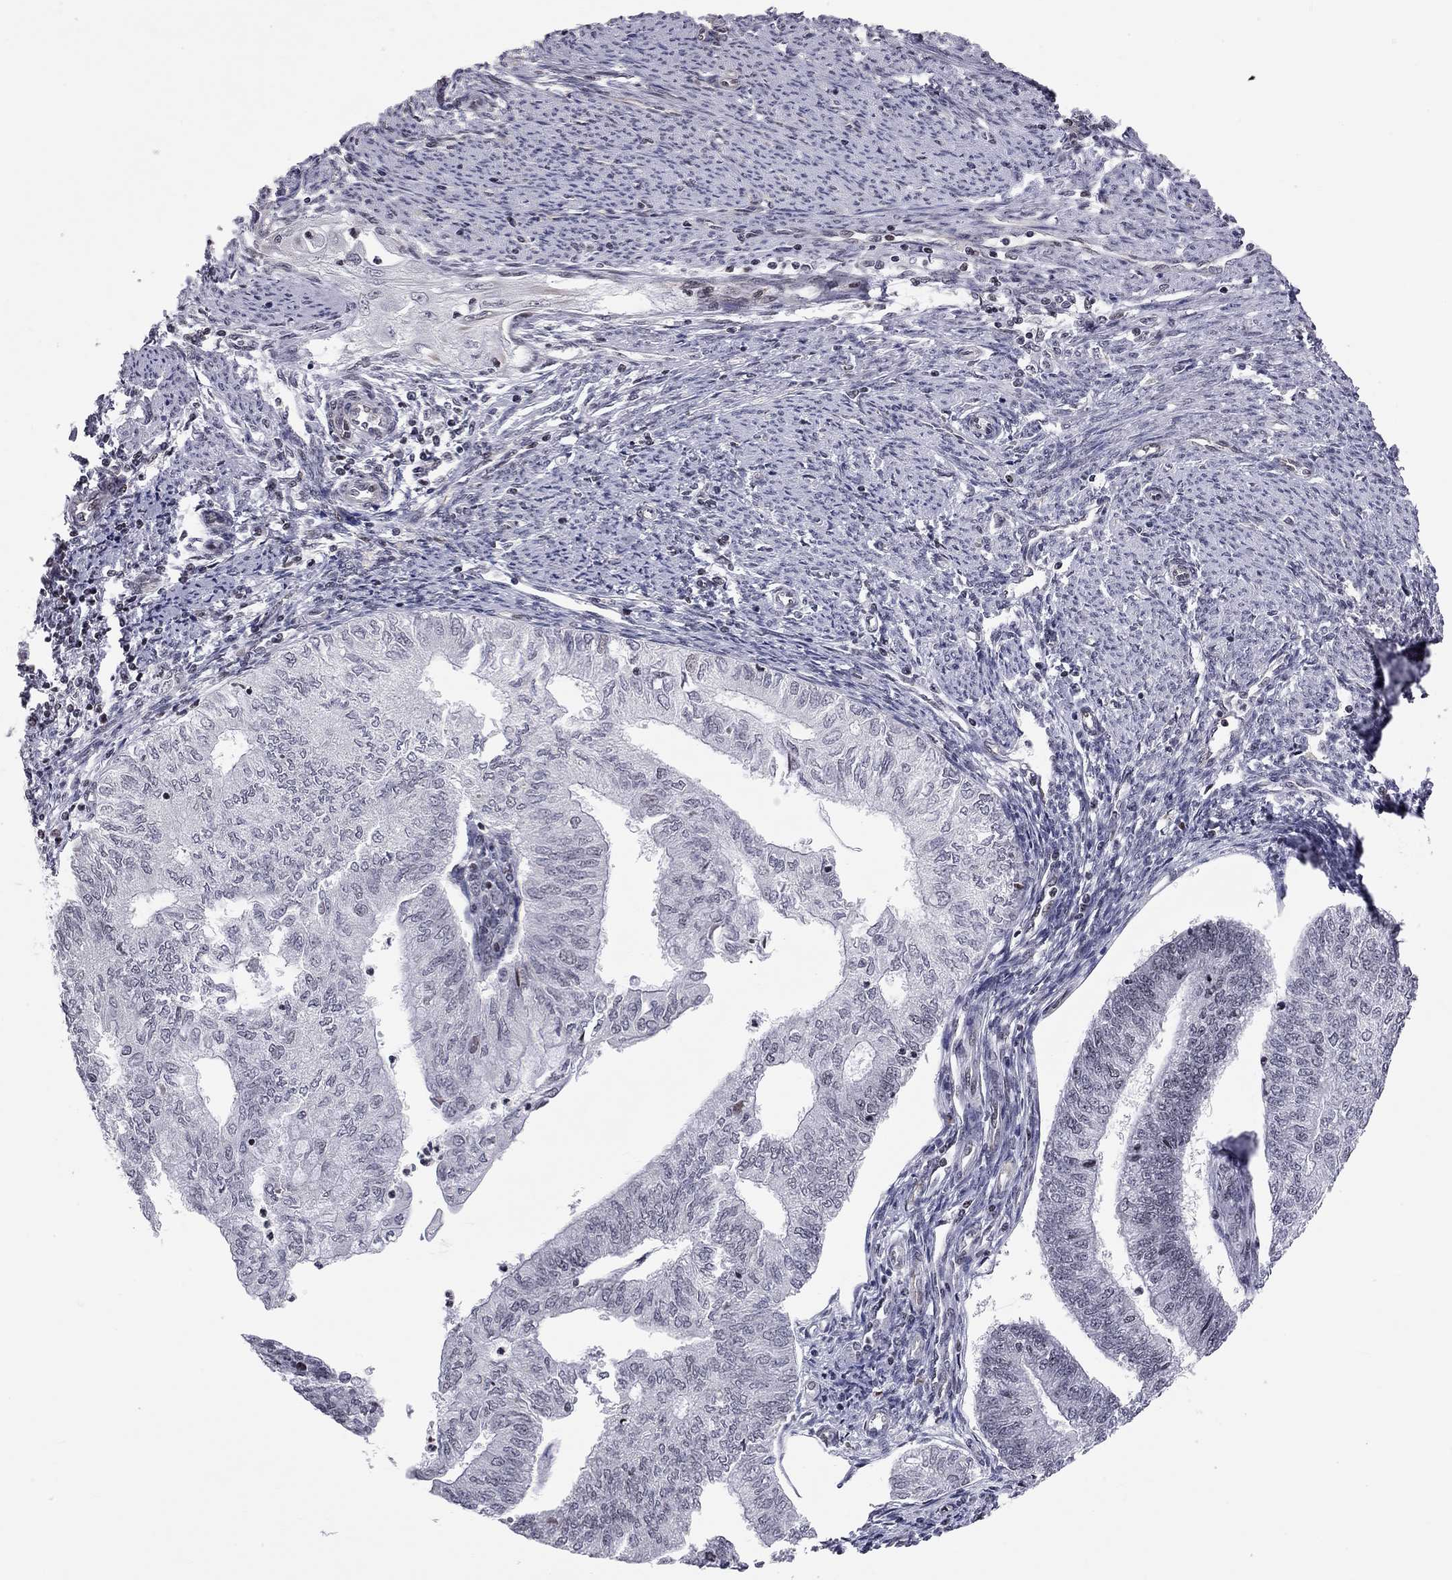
{"staining": {"intensity": "negative", "quantity": "none", "location": "none"}, "tissue": "endometrial cancer", "cell_type": "Tumor cells", "image_type": "cancer", "snomed": [{"axis": "morphology", "description": "Adenocarcinoma, NOS"}, {"axis": "topography", "description": "Endometrium"}], "caption": "Immunohistochemistry (IHC) histopathology image of neoplastic tissue: endometrial cancer stained with DAB (3,3'-diaminobenzidine) displays no significant protein positivity in tumor cells. (Immunohistochemistry, brightfield microscopy, high magnification).", "gene": "MTNR1B", "patient": {"sex": "female", "age": 59}}